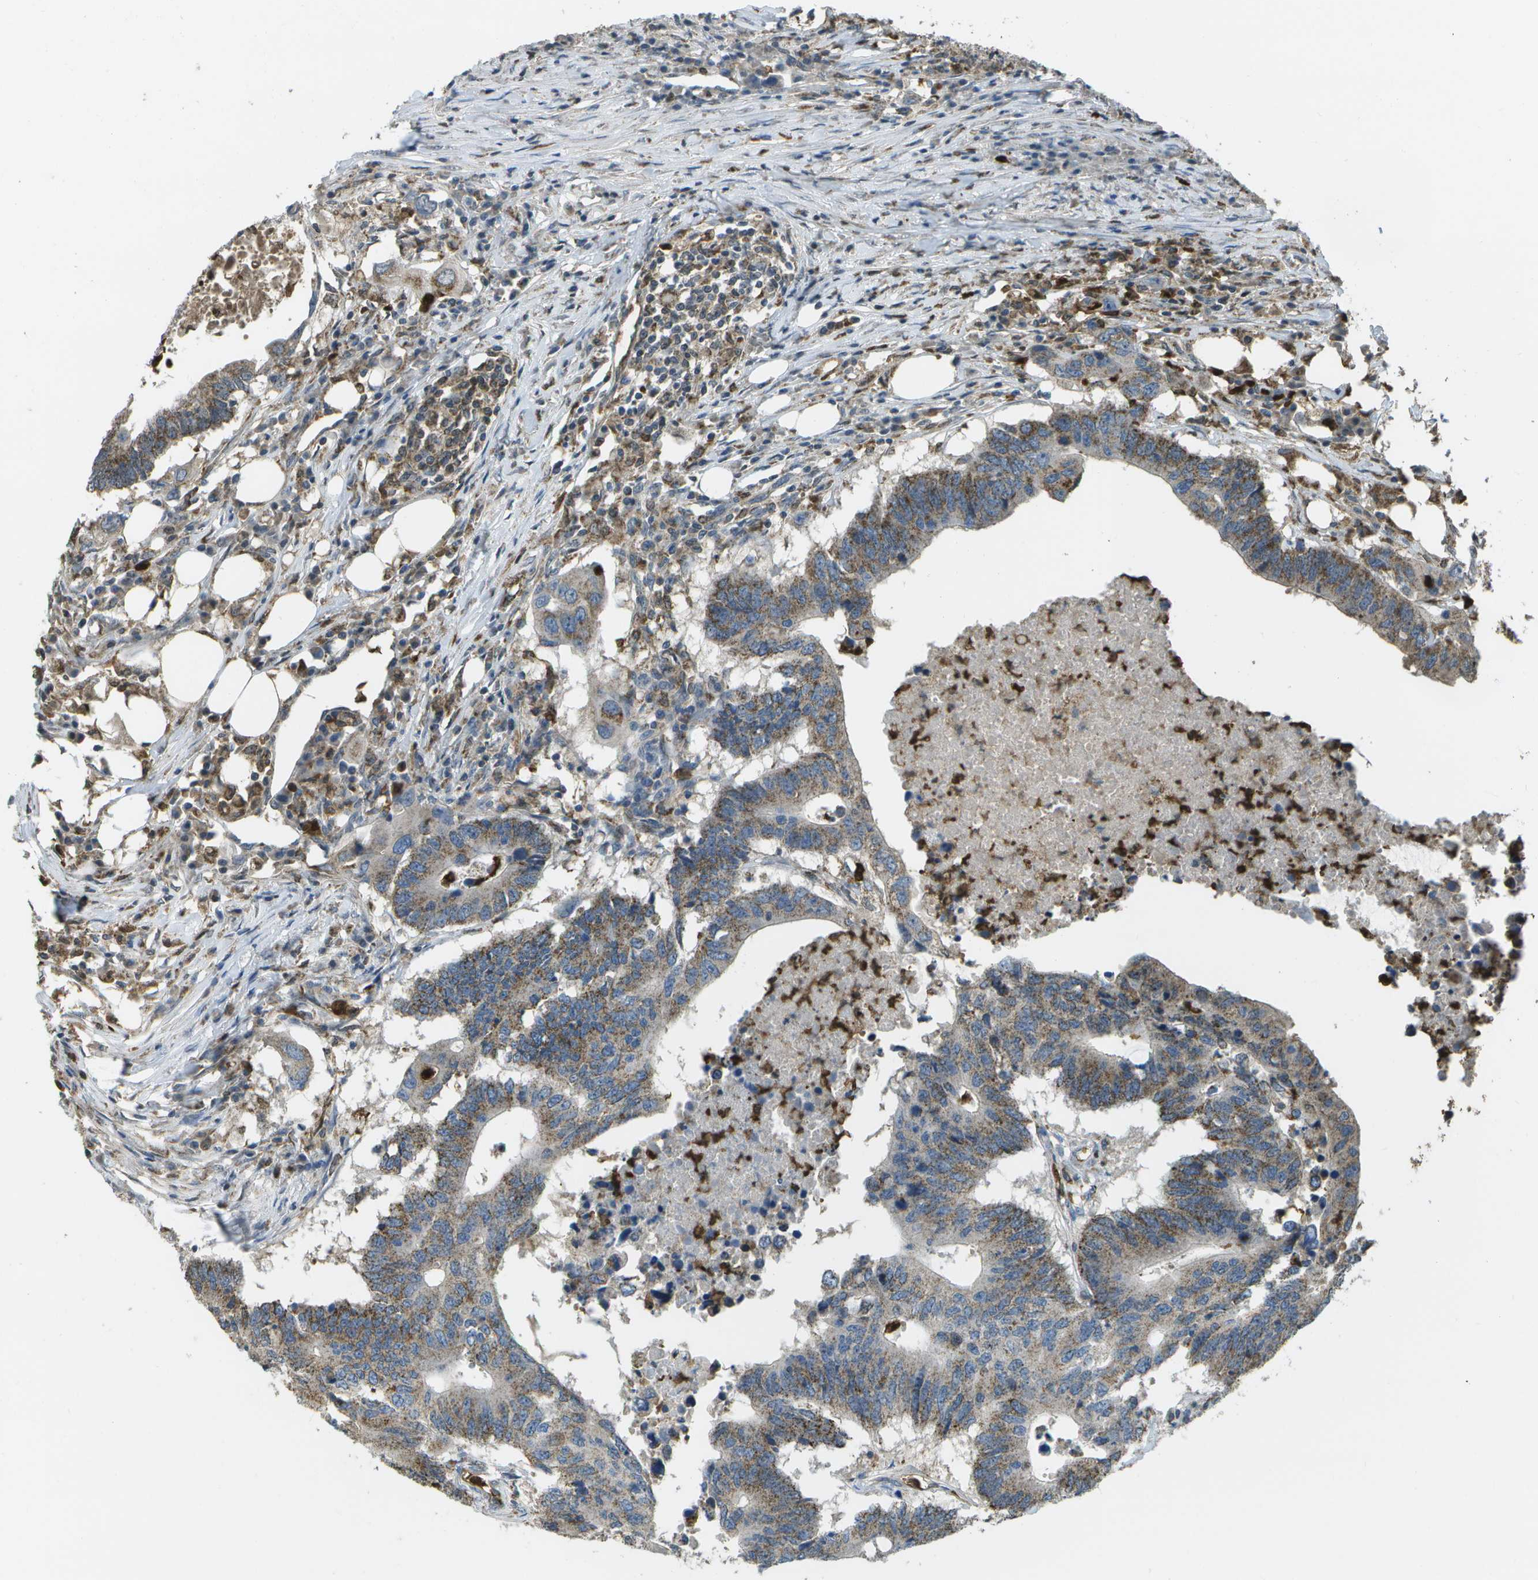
{"staining": {"intensity": "weak", "quantity": ">75%", "location": "cytoplasmic/membranous"}, "tissue": "colorectal cancer", "cell_type": "Tumor cells", "image_type": "cancer", "snomed": [{"axis": "morphology", "description": "Adenocarcinoma, NOS"}, {"axis": "topography", "description": "Colon"}], "caption": "Colorectal cancer (adenocarcinoma) stained with a brown dye displays weak cytoplasmic/membranous positive positivity in about >75% of tumor cells.", "gene": "CACHD1", "patient": {"sex": "male", "age": 71}}